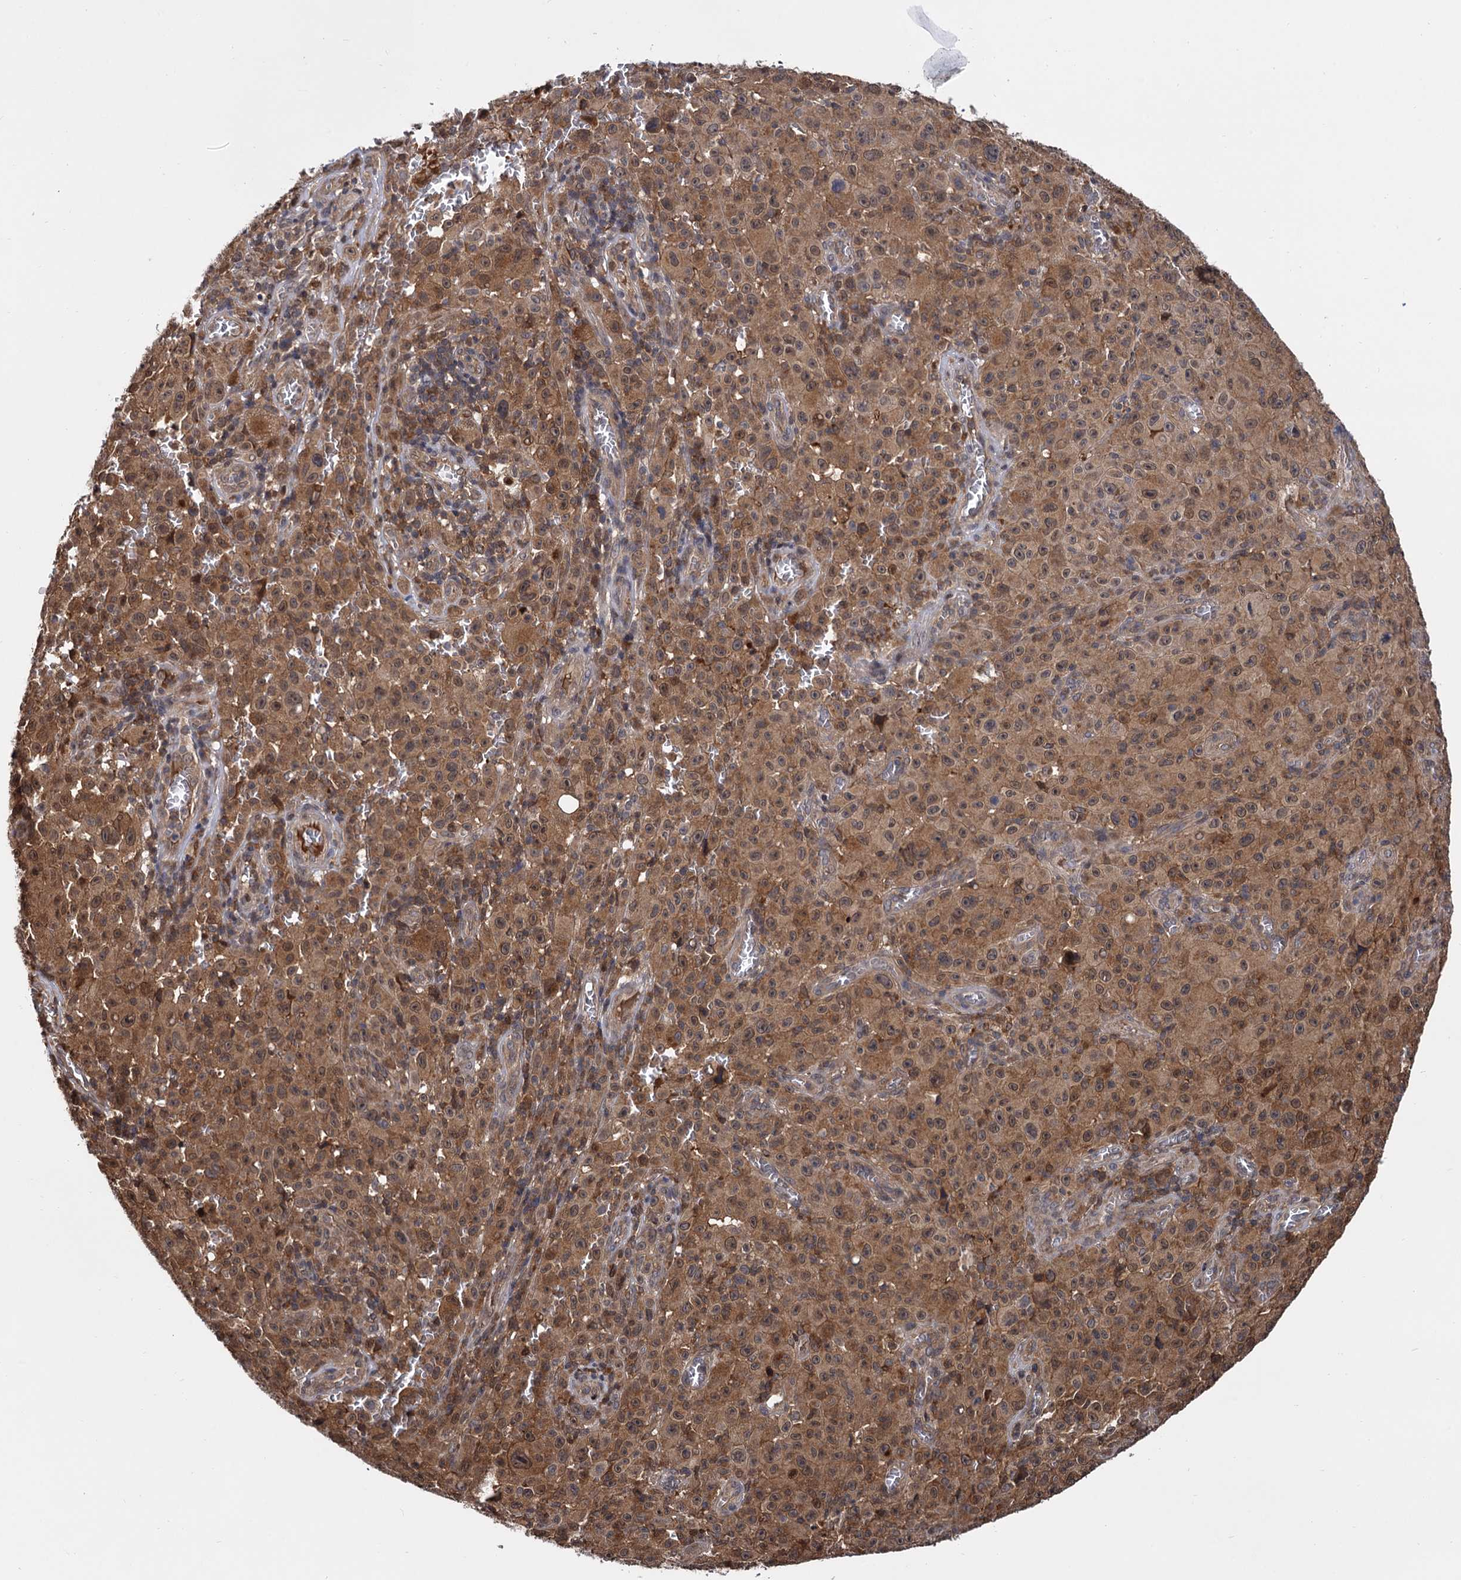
{"staining": {"intensity": "moderate", "quantity": ">75%", "location": "cytoplasmic/membranous,nuclear"}, "tissue": "melanoma", "cell_type": "Tumor cells", "image_type": "cancer", "snomed": [{"axis": "morphology", "description": "Malignant melanoma, NOS"}, {"axis": "topography", "description": "Skin"}], "caption": "A photomicrograph of human melanoma stained for a protein demonstrates moderate cytoplasmic/membranous and nuclear brown staining in tumor cells. Using DAB (3,3'-diaminobenzidine) (brown) and hematoxylin (blue) stains, captured at high magnification using brightfield microscopy.", "gene": "SELENOP", "patient": {"sex": "female", "age": 82}}